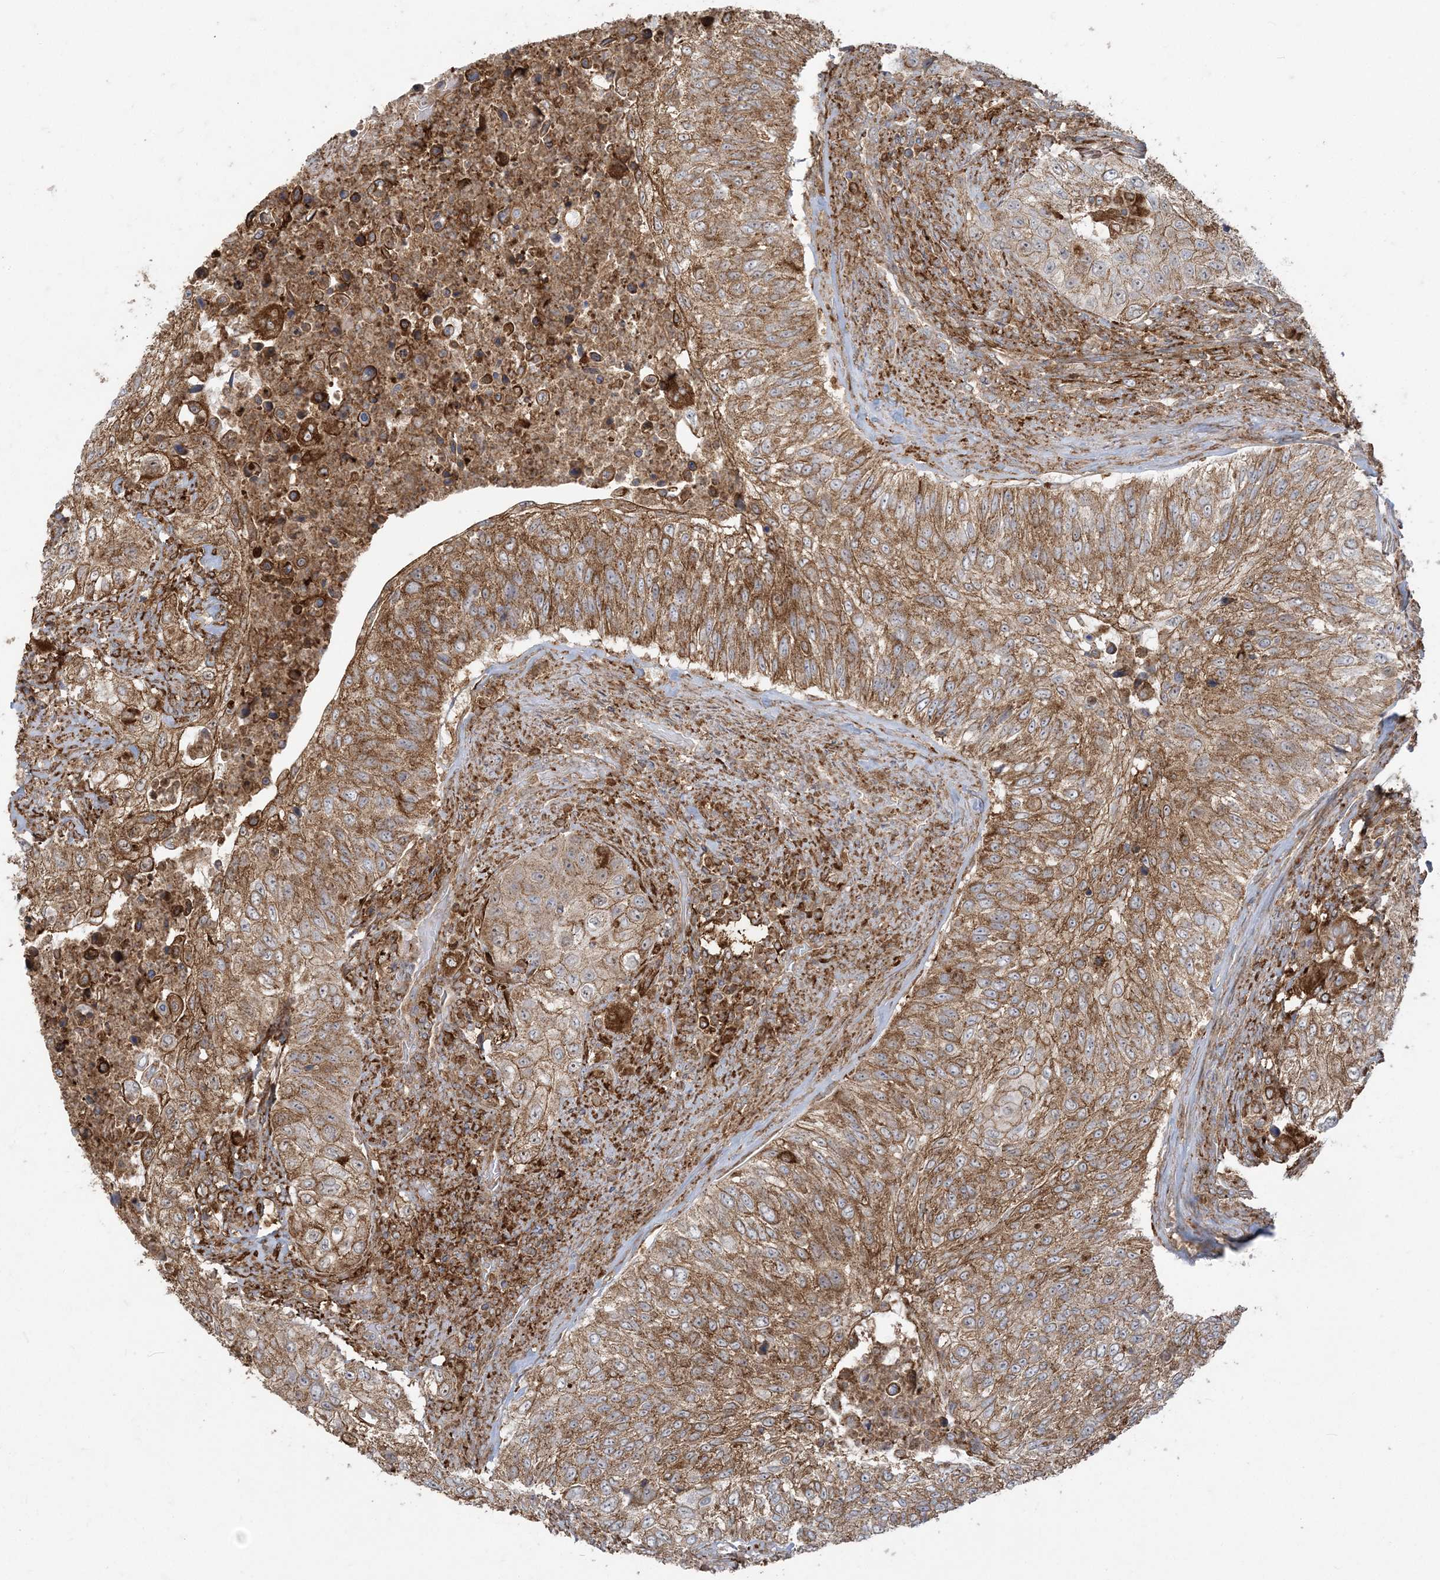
{"staining": {"intensity": "moderate", "quantity": ">75%", "location": "cytoplasmic/membranous"}, "tissue": "urothelial cancer", "cell_type": "Tumor cells", "image_type": "cancer", "snomed": [{"axis": "morphology", "description": "Urothelial carcinoma, High grade"}, {"axis": "topography", "description": "Urinary bladder"}], "caption": "Urothelial cancer was stained to show a protein in brown. There is medium levels of moderate cytoplasmic/membranous expression in approximately >75% of tumor cells.", "gene": "DERL3", "patient": {"sex": "female", "age": 60}}